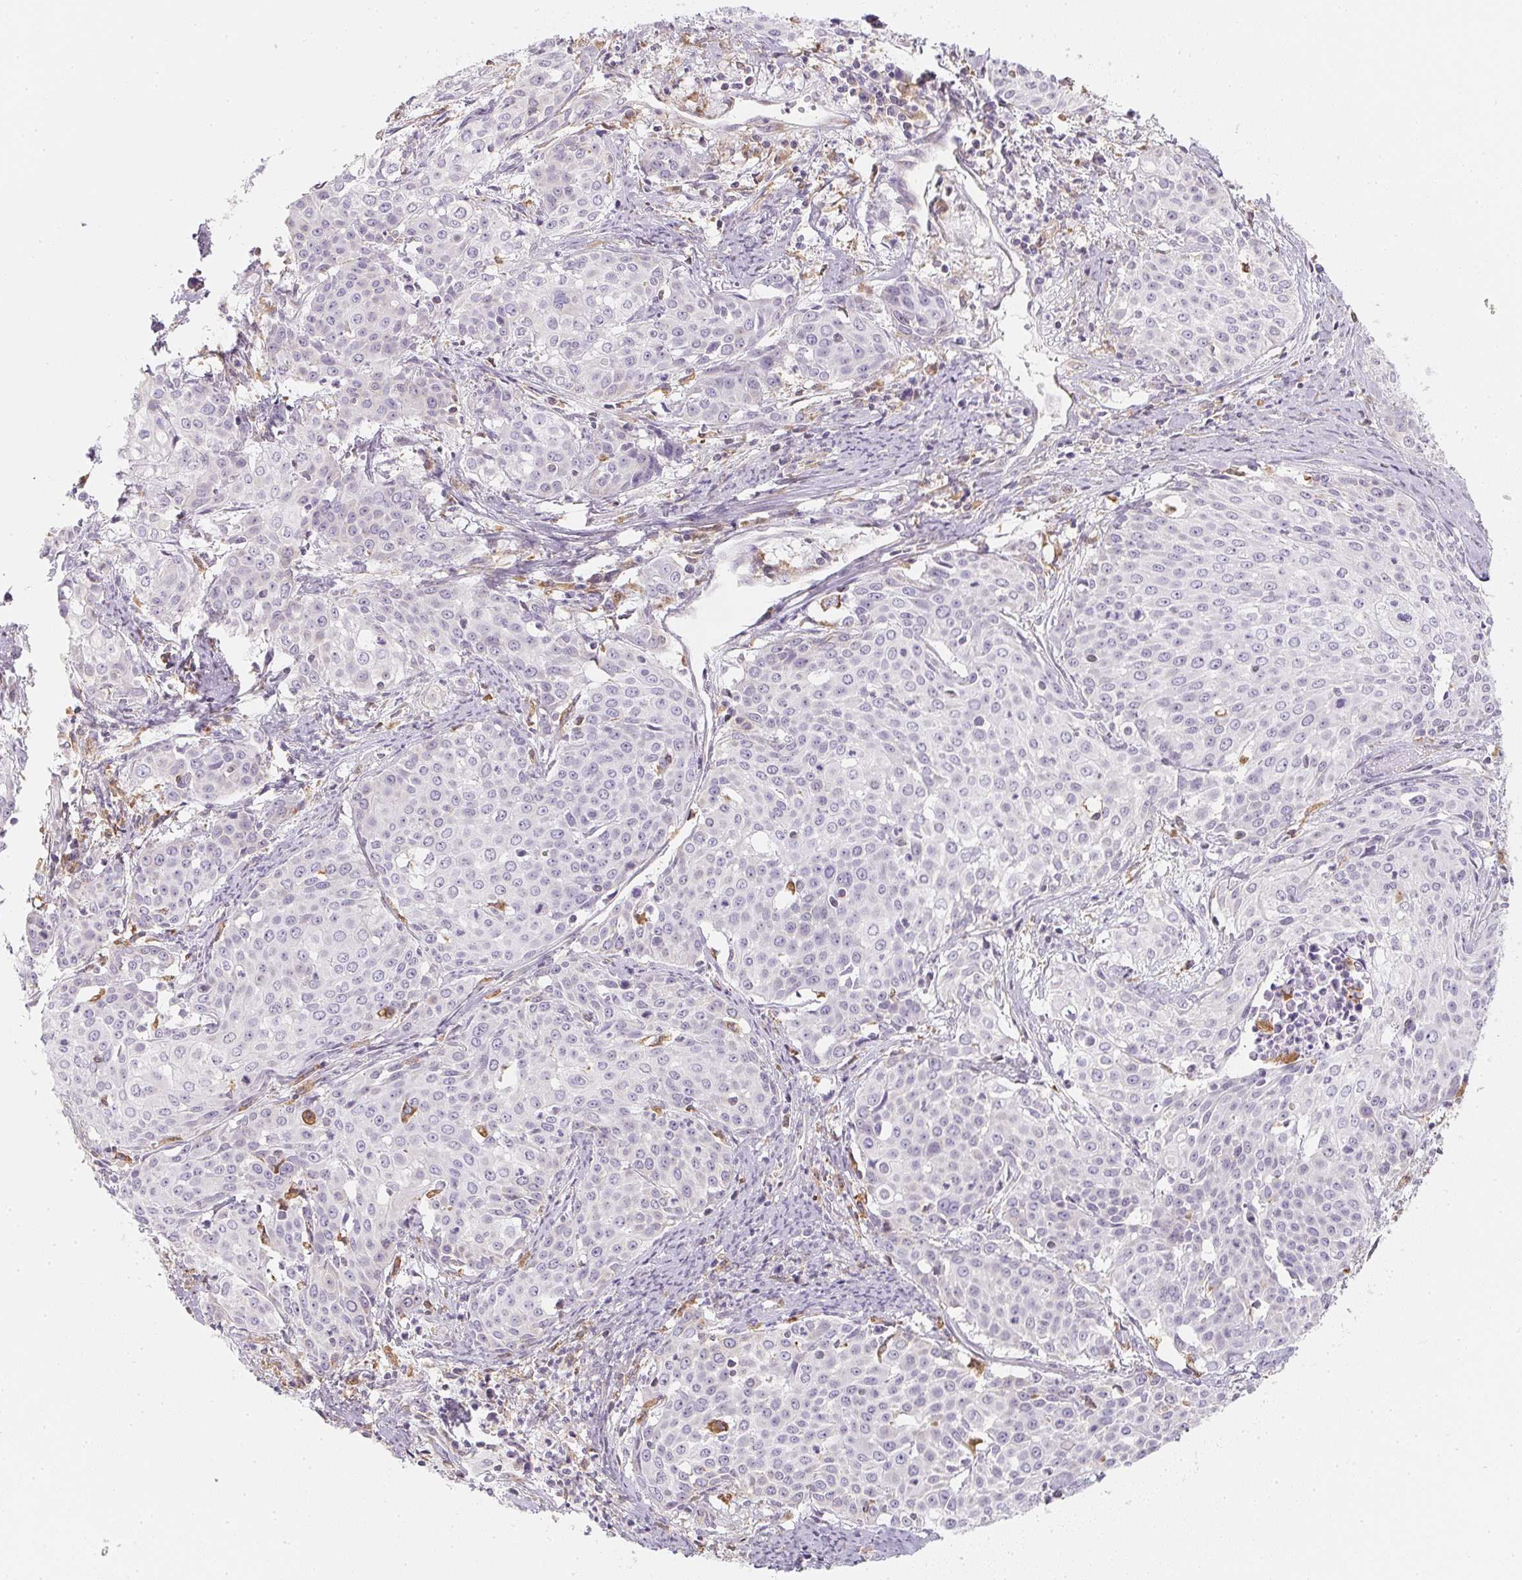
{"staining": {"intensity": "negative", "quantity": "none", "location": "none"}, "tissue": "cervical cancer", "cell_type": "Tumor cells", "image_type": "cancer", "snomed": [{"axis": "morphology", "description": "Squamous cell carcinoma, NOS"}, {"axis": "topography", "description": "Cervix"}], "caption": "The IHC histopathology image has no significant staining in tumor cells of cervical squamous cell carcinoma tissue. (DAB (3,3'-diaminobenzidine) IHC visualized using brightfield microscopy, high magnification).", "gene": "SOAT1", "patient": {"sex": "female", "age": 39}}